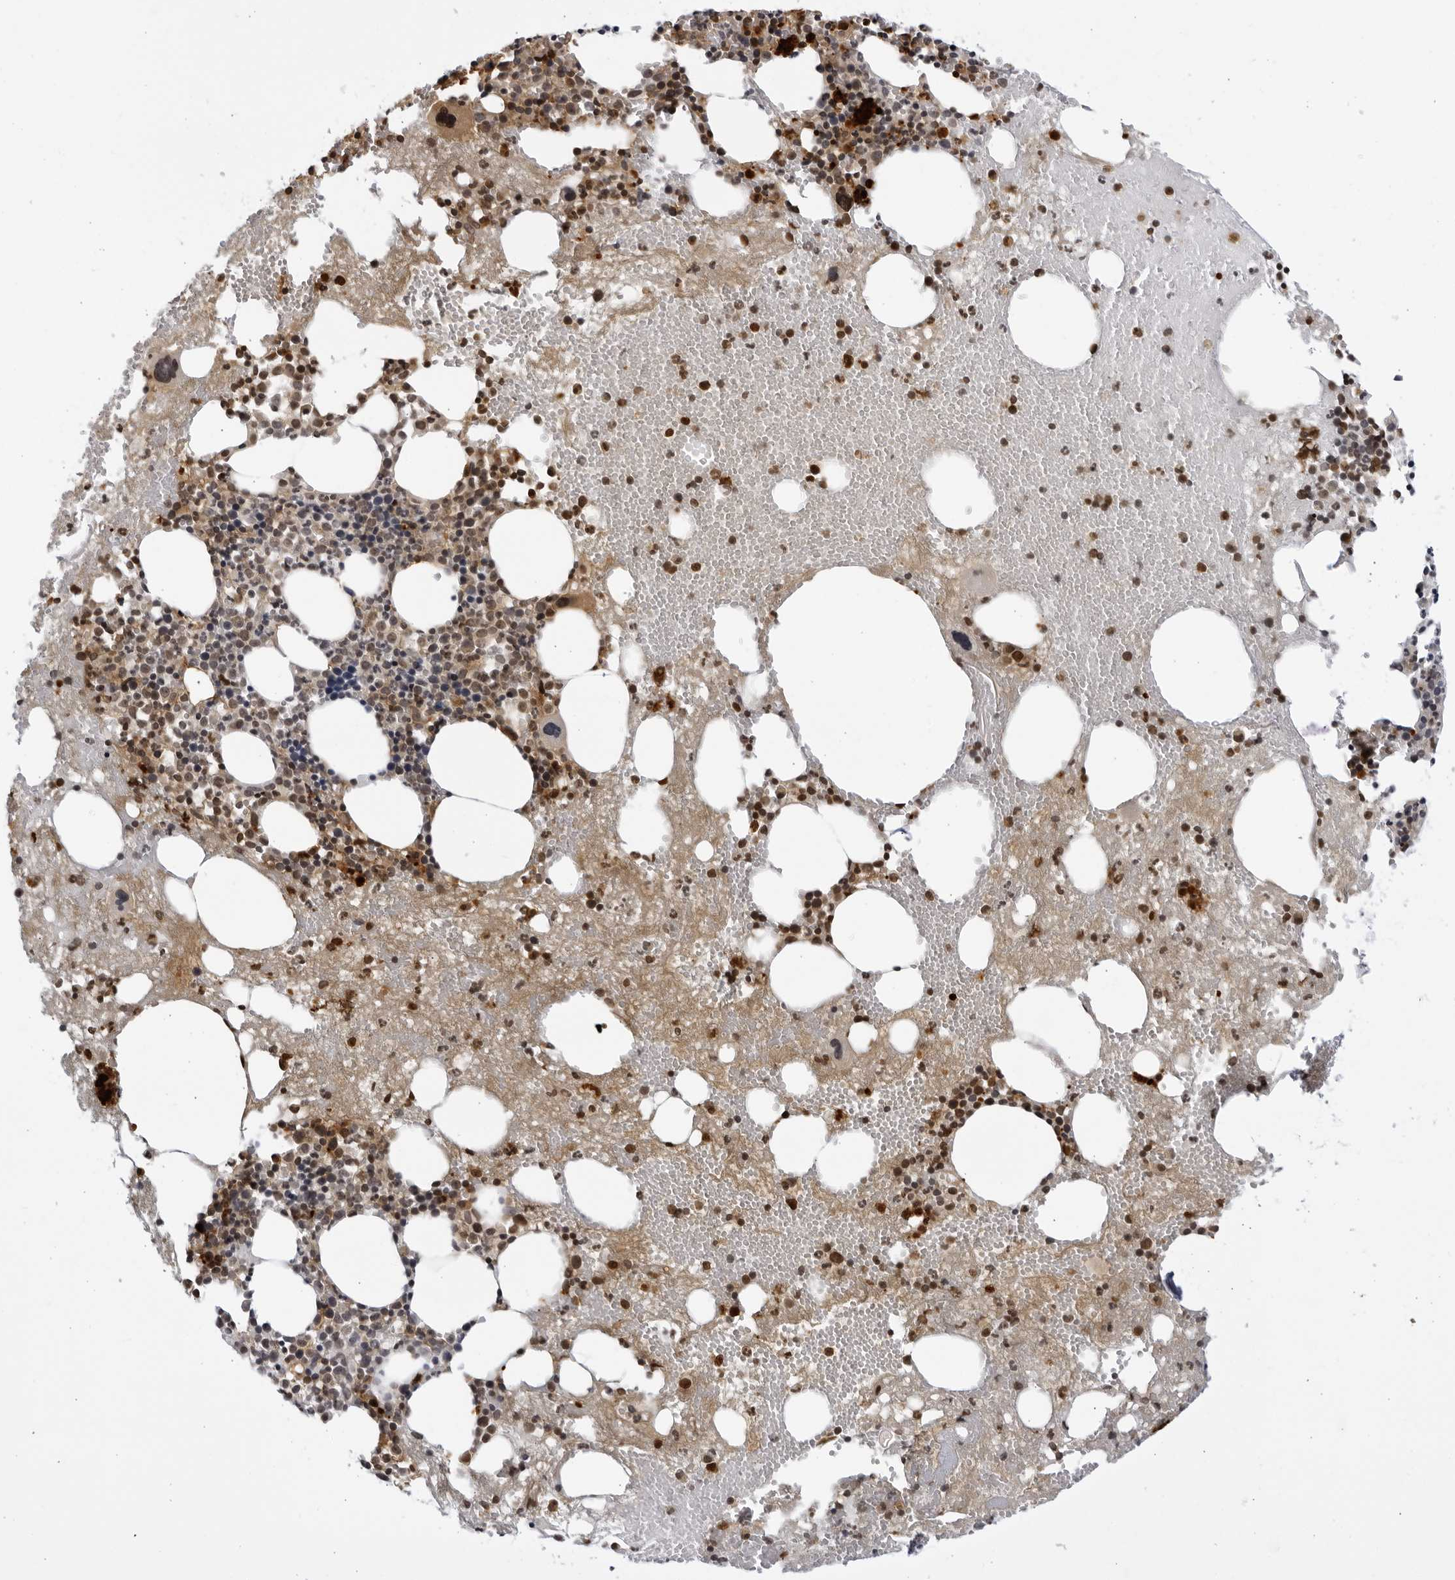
{"staining": {"intensity": "strong", "quantity": "25%-75%", "location": "nuclear"}, "tissue": "bone marrow", "cell_type": "Hematopoietic cells", "image_type": "normal", "snomed": [{"axis": "morphology", "description": "Normal tissue, NOS"}, {"axis": "morphology", "description": "Inflammation, NOS"}, {"axis": "topography", "description": "Bone marrow"}], "caption": "IHC of benign human bone marrow demonstrates high levels of strong nuclear positivity in approximately 25%-75% of hematopoietic cells.", "gene": "CNBD1", "patient": {"sex": "female", "age": 48}}